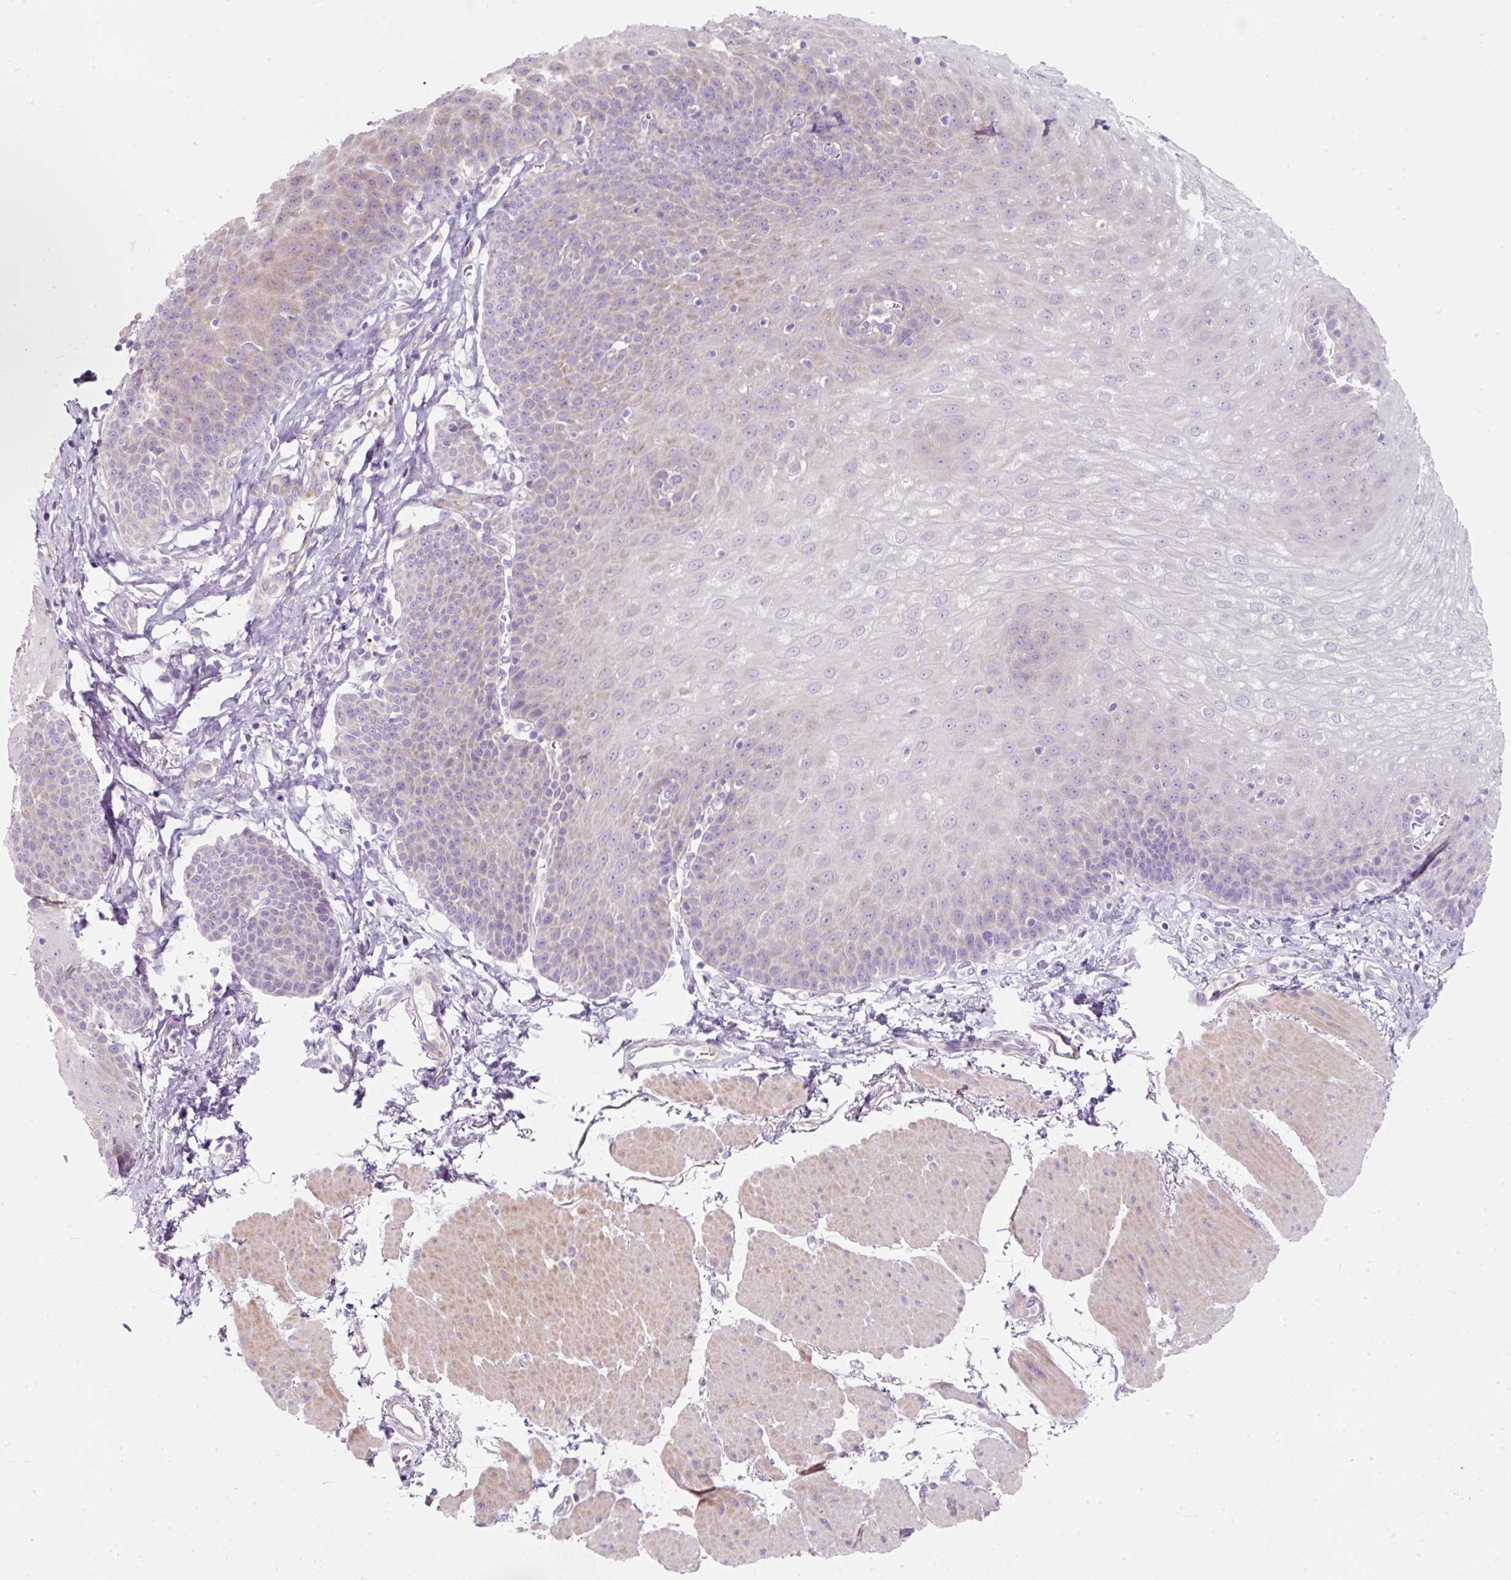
{"staining": {"intensity": "moderate", "quantity": "<25%", "location": "cytoplasmic/membranous"}, "tissue": "esophagus", "cell_type": "Squamous epithelial cells", "image_type": "normal", "snomed": [{"axis": "morphology", "description": "Normal tissue, NOS"}, {"axis": "topography", "description": "Esophagus"}], "caption": "This is an image of IHC staining of benign esophagus, which shows moderate expression in the cytoplasmic/membranous of squamous epithelial cells.", "gene": "ERAP2", "patient": {"sex": "female", "age": 81}}